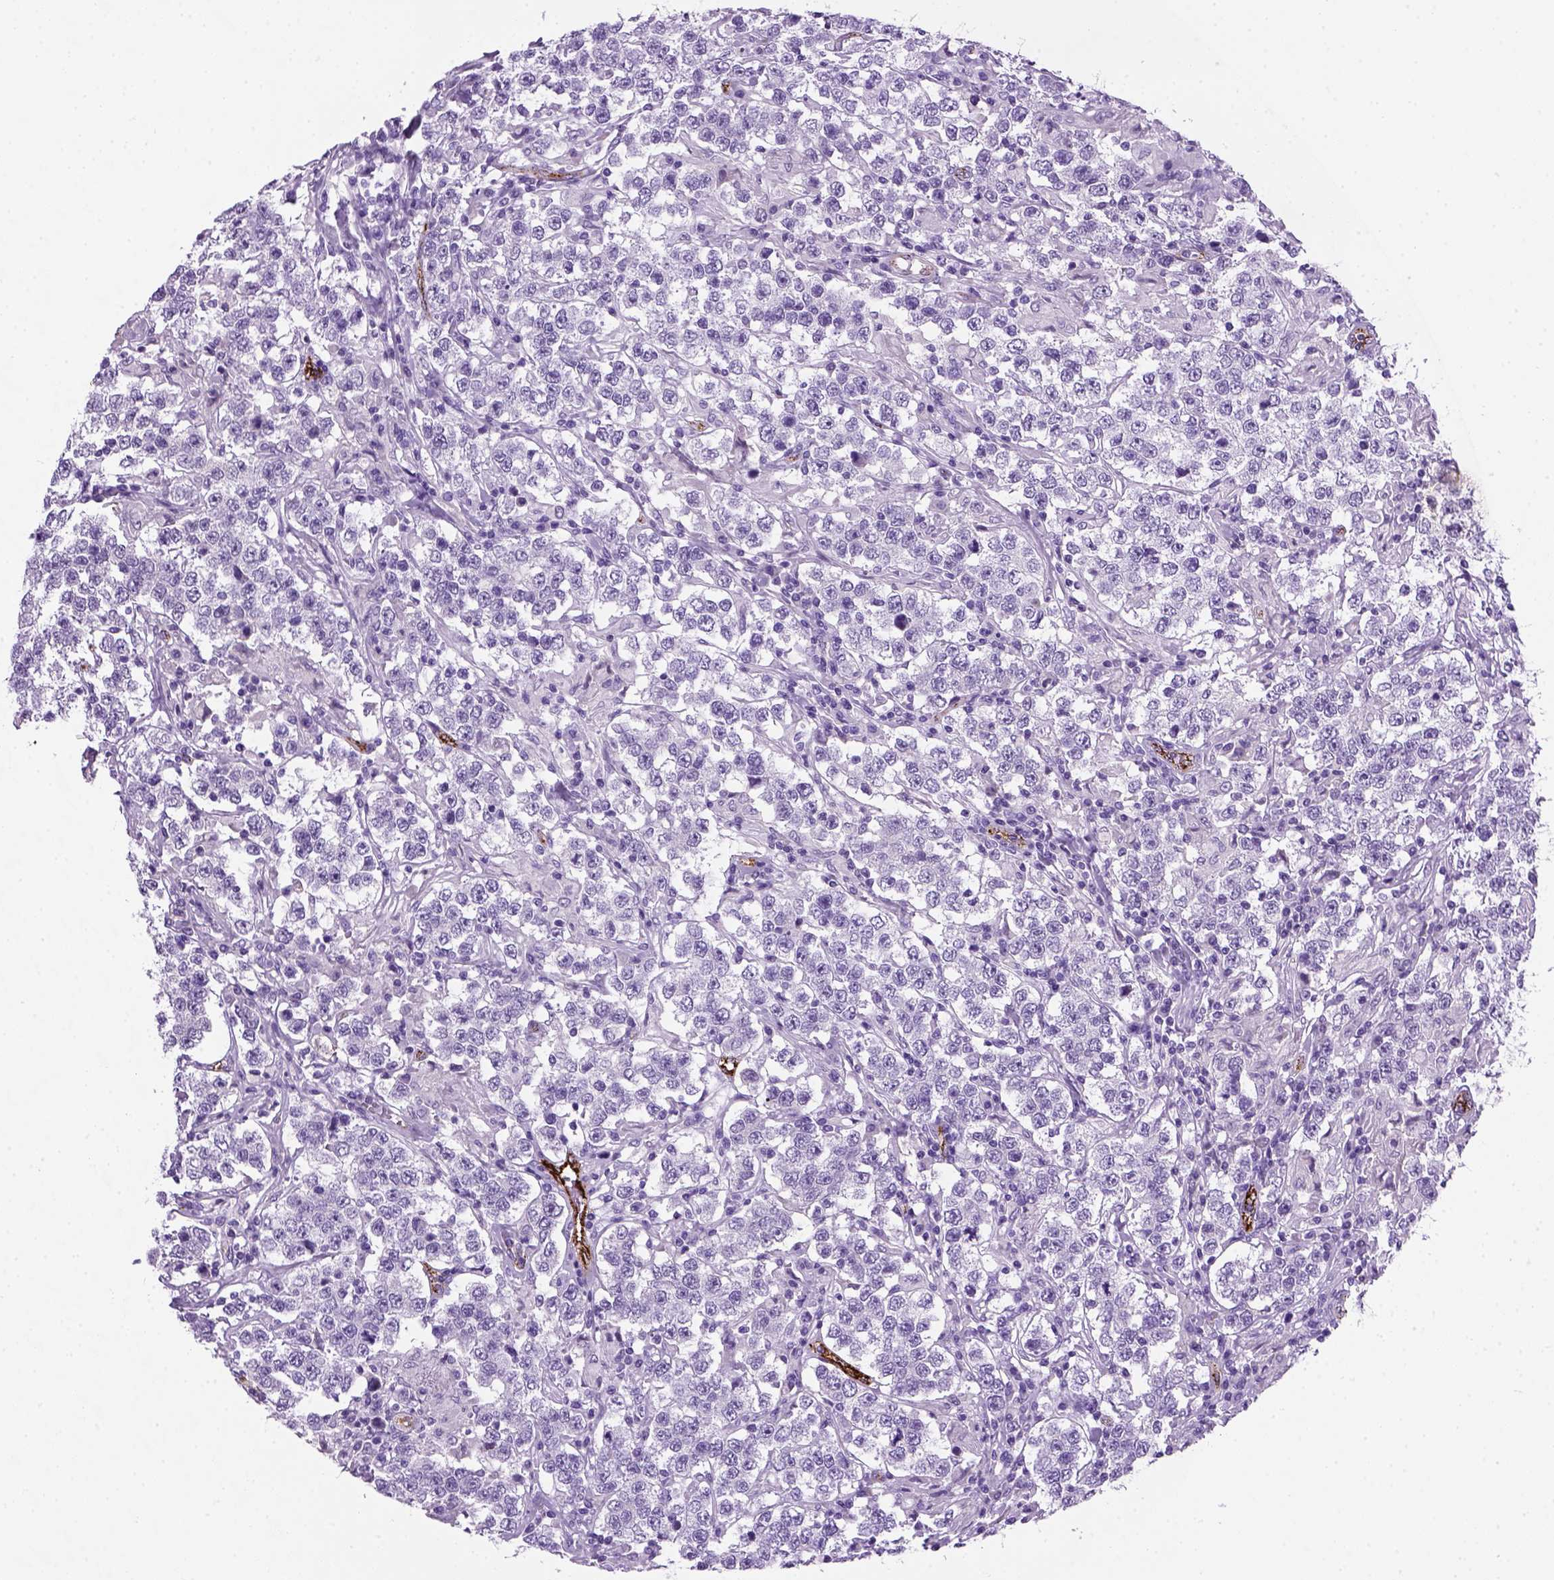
{"staining": {"intensity": "negative", "quantity": "none", "location": "none"}, "tissue": "testis cancer", "cell_type": "Tumor cells", "image_type": "cancer", "snomed": [{"axis": "morphology", "description": "Seminoma, NOS"}, {"axis": "morphology", "description": "Carcinoma, Embryonal, NOS"}, {"axis": "topography", "description": "Testis"}], "caption": "This is an IHC image of human embryonal carcinoma (testis). There is no positivity in tumor cells.", "gene": "VWF", "patient": {"sex": "male", "age": 41}}